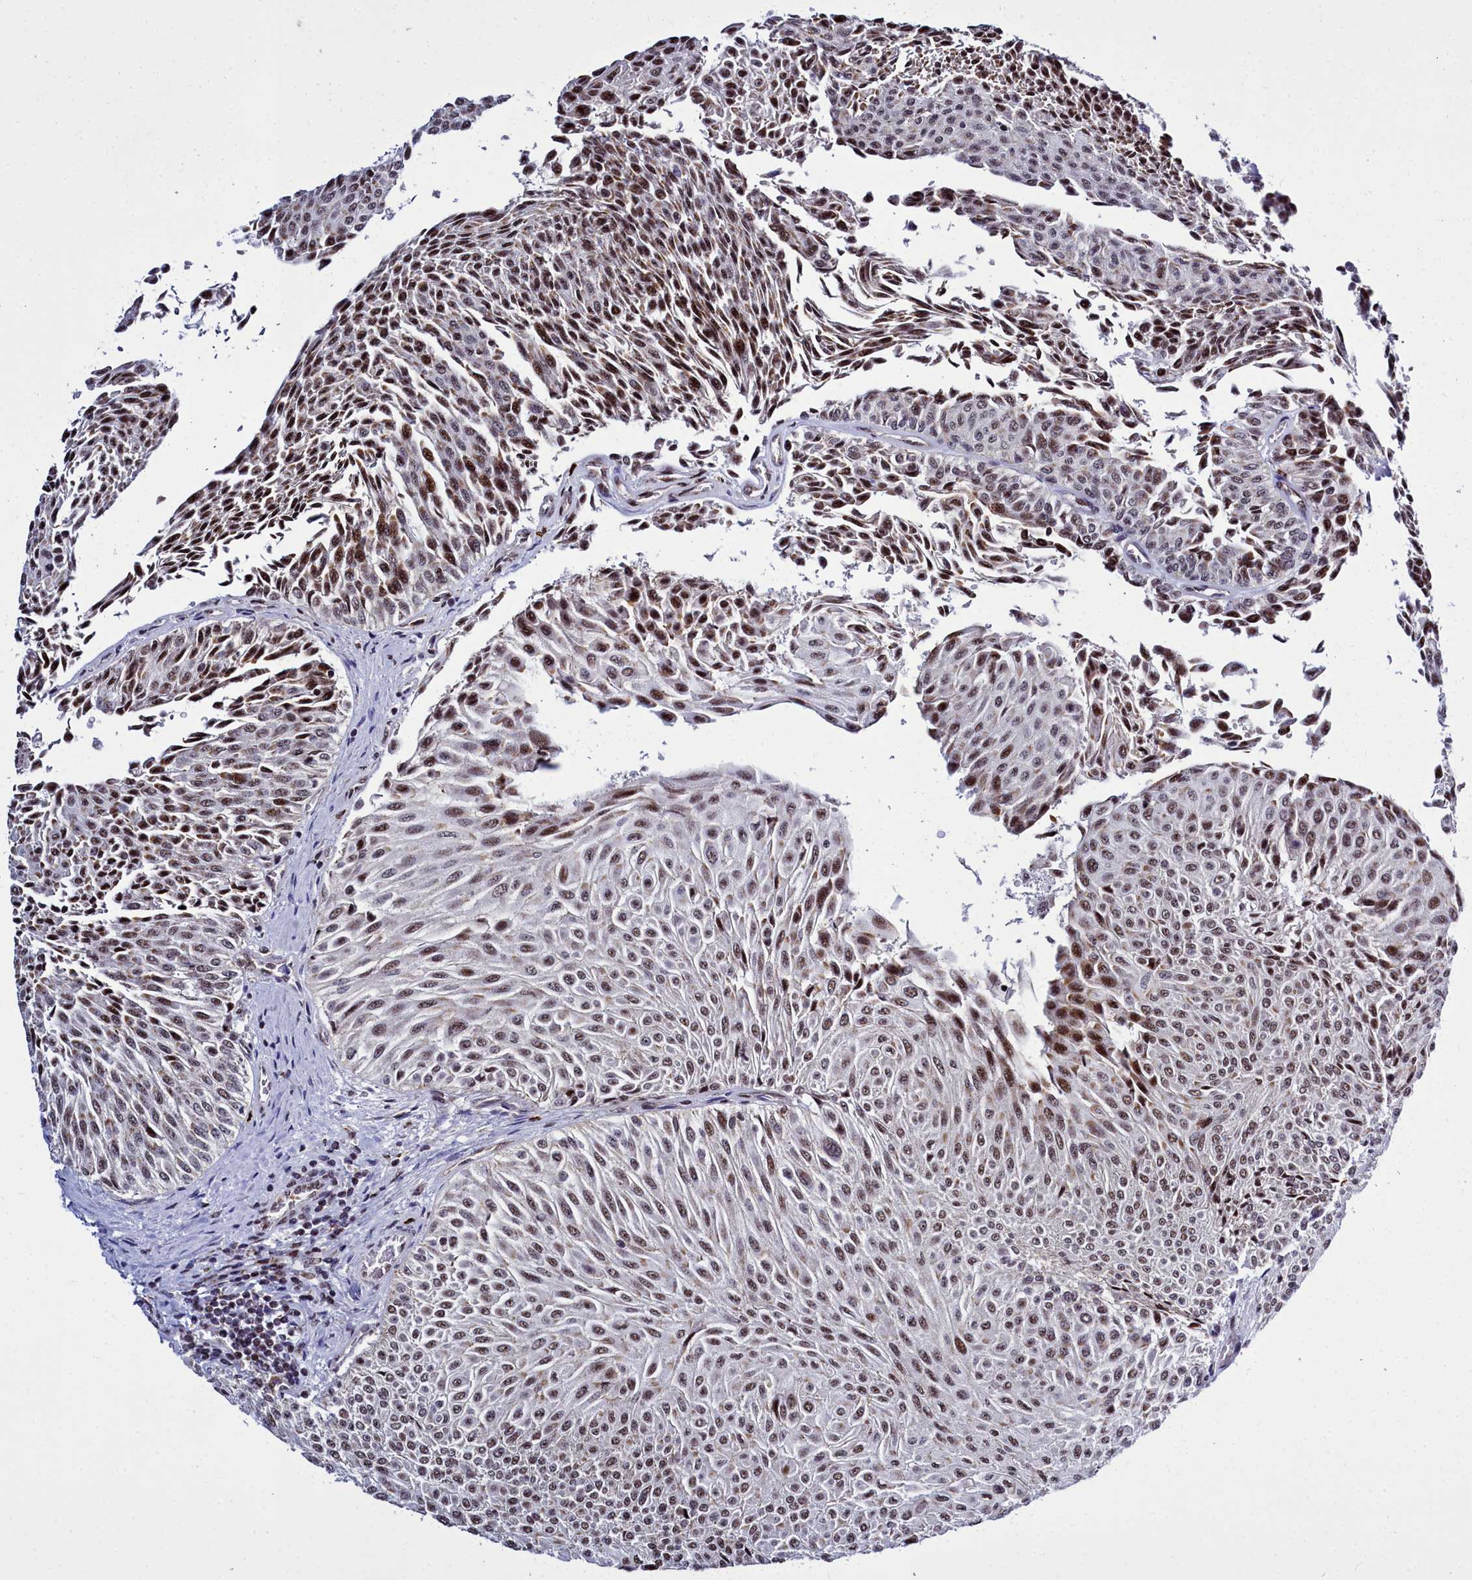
{"staining": {"intensity": "strong", "quantity": "25%-75%", "location": "cytoplasmic/membranous,nuclear"}, "tissue": "urothelial cancer", "cell_type": "Tumor cells", "image_type": "cancer", "snomed": [{"axis": "morphology", "description": "Urothelial carcinoma, Low grade"}, {"axis": "topography", "description": "Urinary bladder"}], "caption": "Immunohistochemical staining of human urothelial cancer shows high levels of strong cytoplasmic/membranous and nuclear staining in approximately 25%-75% of tumor cells. (DAB = brown stain, brightfield microscopy at high magnification).", "gene": "POM121L2", "patient": {"sex": "male", "age": 78}}